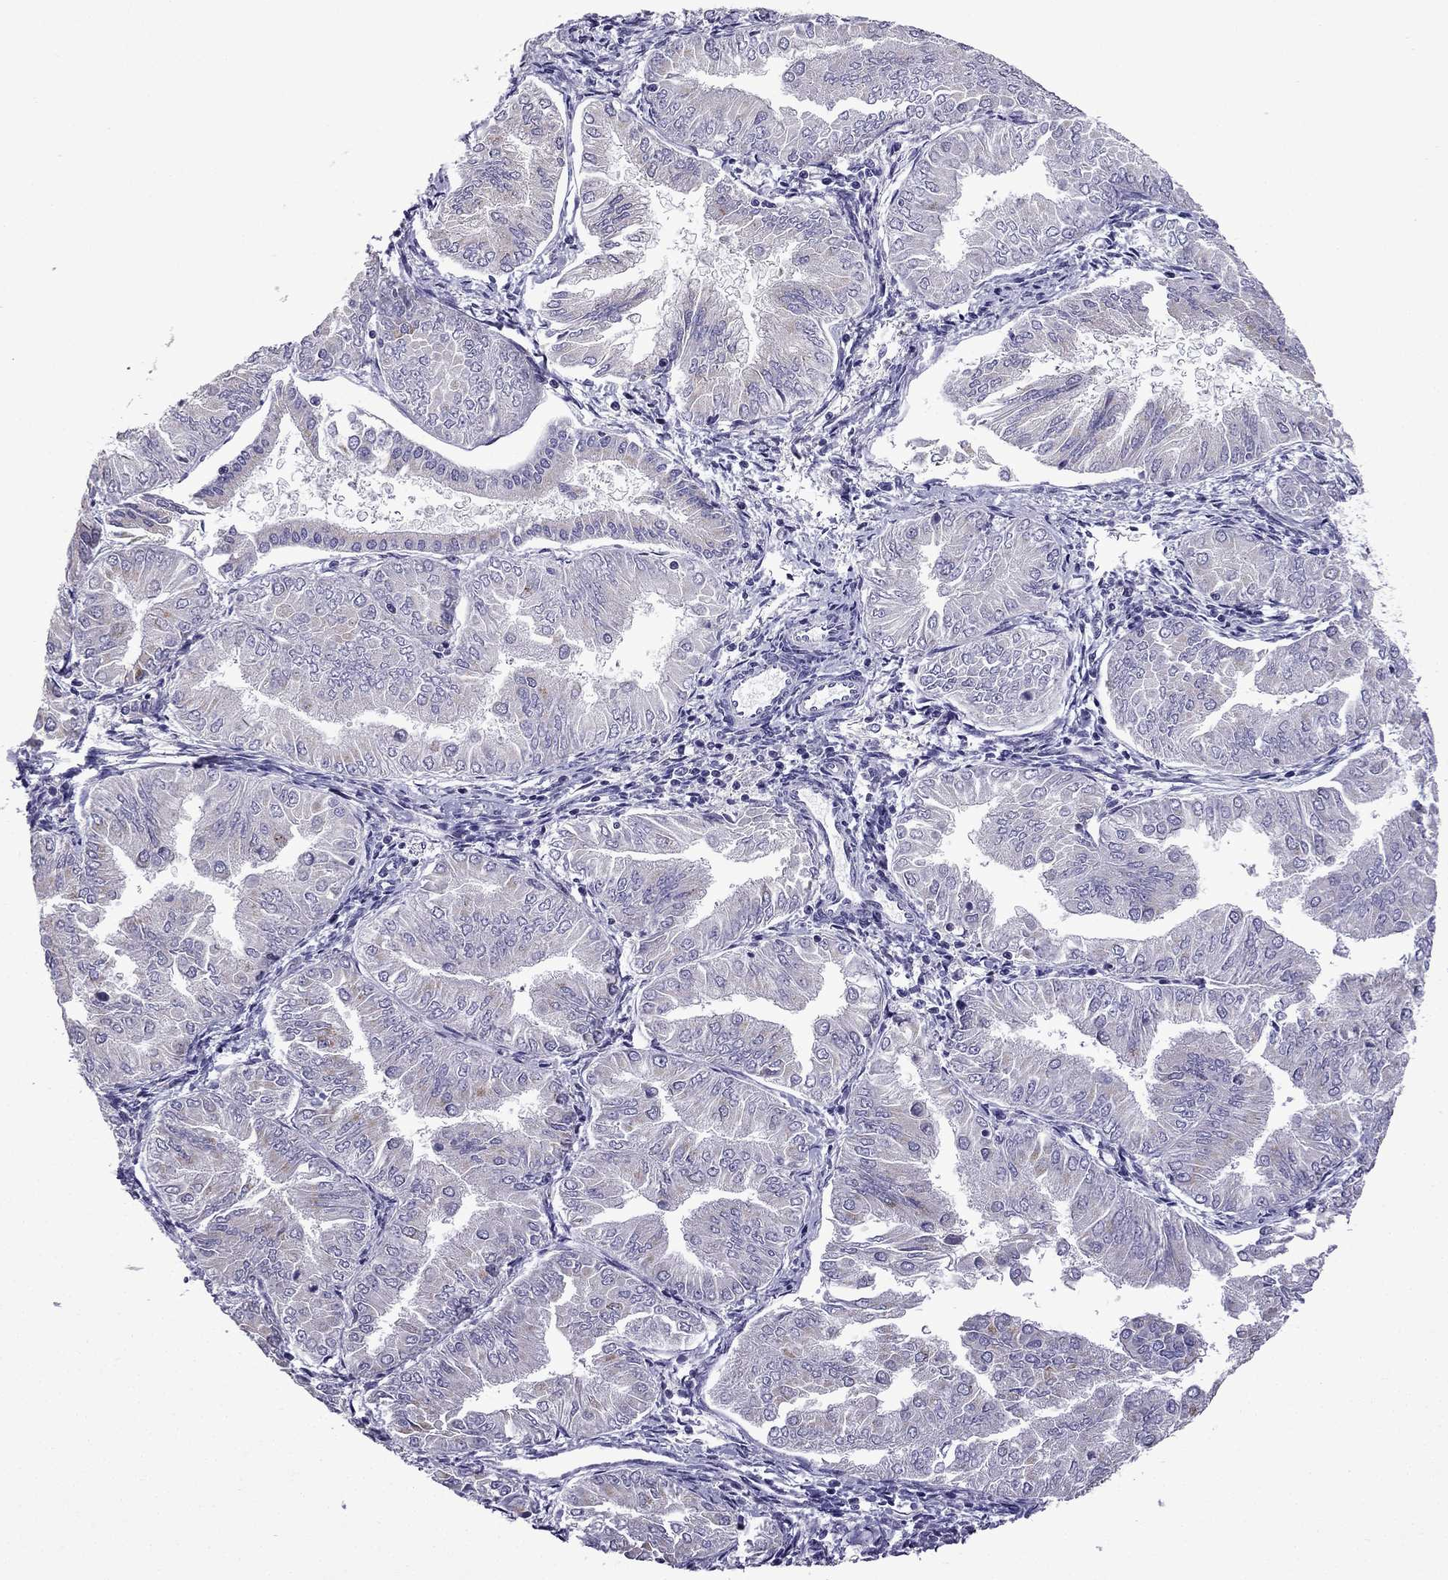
{"staining": {"intensity": "negative", "quantity": "none", "location": "none"}, "tissue": "endometrial cancer", "cell_type": "Tumor cells", "image_type": "cancer", "snomed": [{"axis": "morphology", "description": "Adenocarcinoma, NOS"}, {"axis": "topography", "description": "Endometrium"}], "caption": "This is a histopathology image of IHC staining of adenocarcinoma (endometrial), which shows no expression in tumor cells.", "gene": "TTN", "patient": {"sex": "female", "age": 53}}